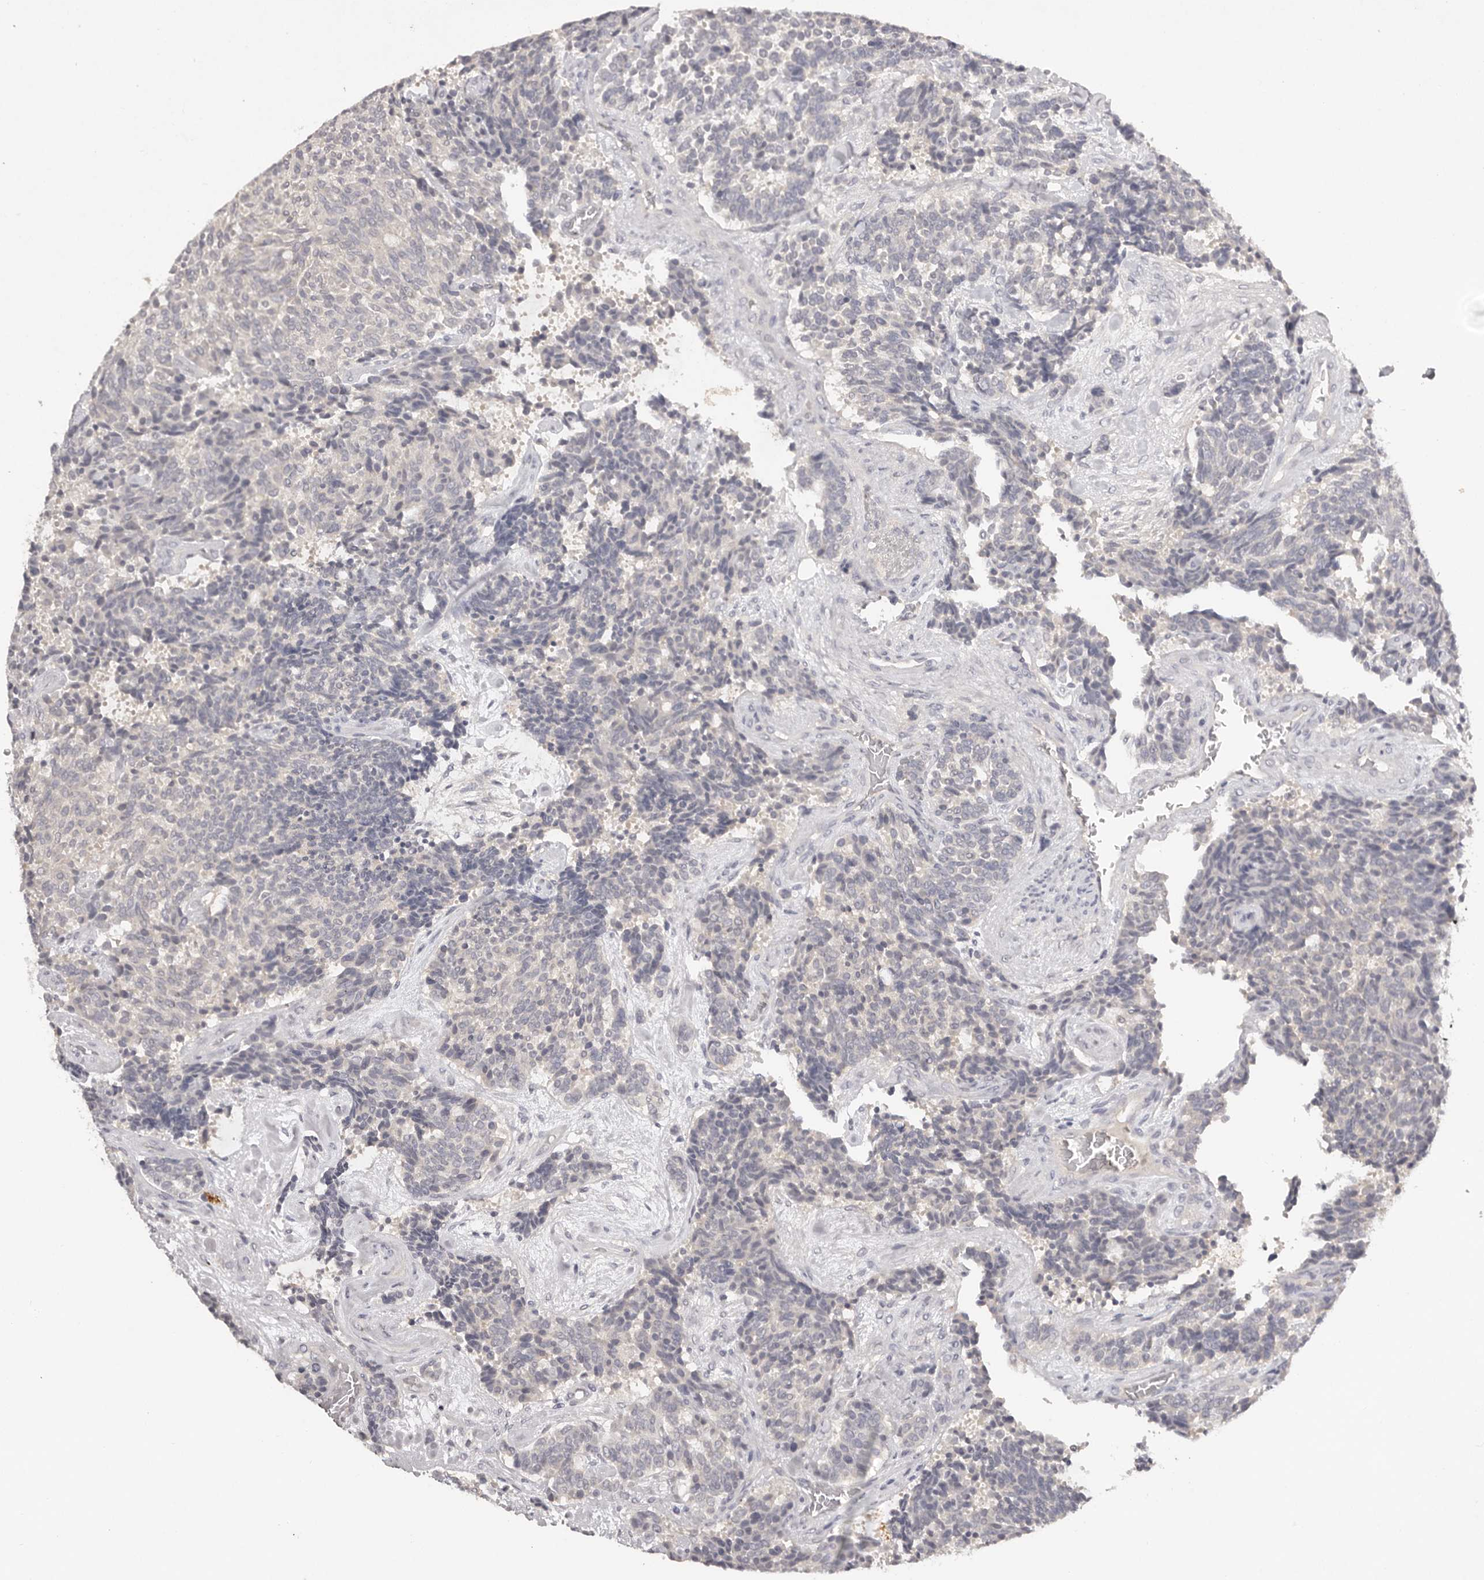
{"staining": {"intensity": "negative", "quantity": "none", "location": "none"}, "tissue": "carcinoid", "cell_type": "Tumor cells", "image_type": "cancer", "snomed": [{"axis": "morphology", "description": "Carcinoid, malignant, NOS"}, {"axis": "topography", "description": "Pancreas"}], "caption": "DAB immunohistochemical staining of human carcinoid reveals no significant expression in tumor cells.", "gene": "SCUBE2", "patient": {"sex": "female", "age": 54}}